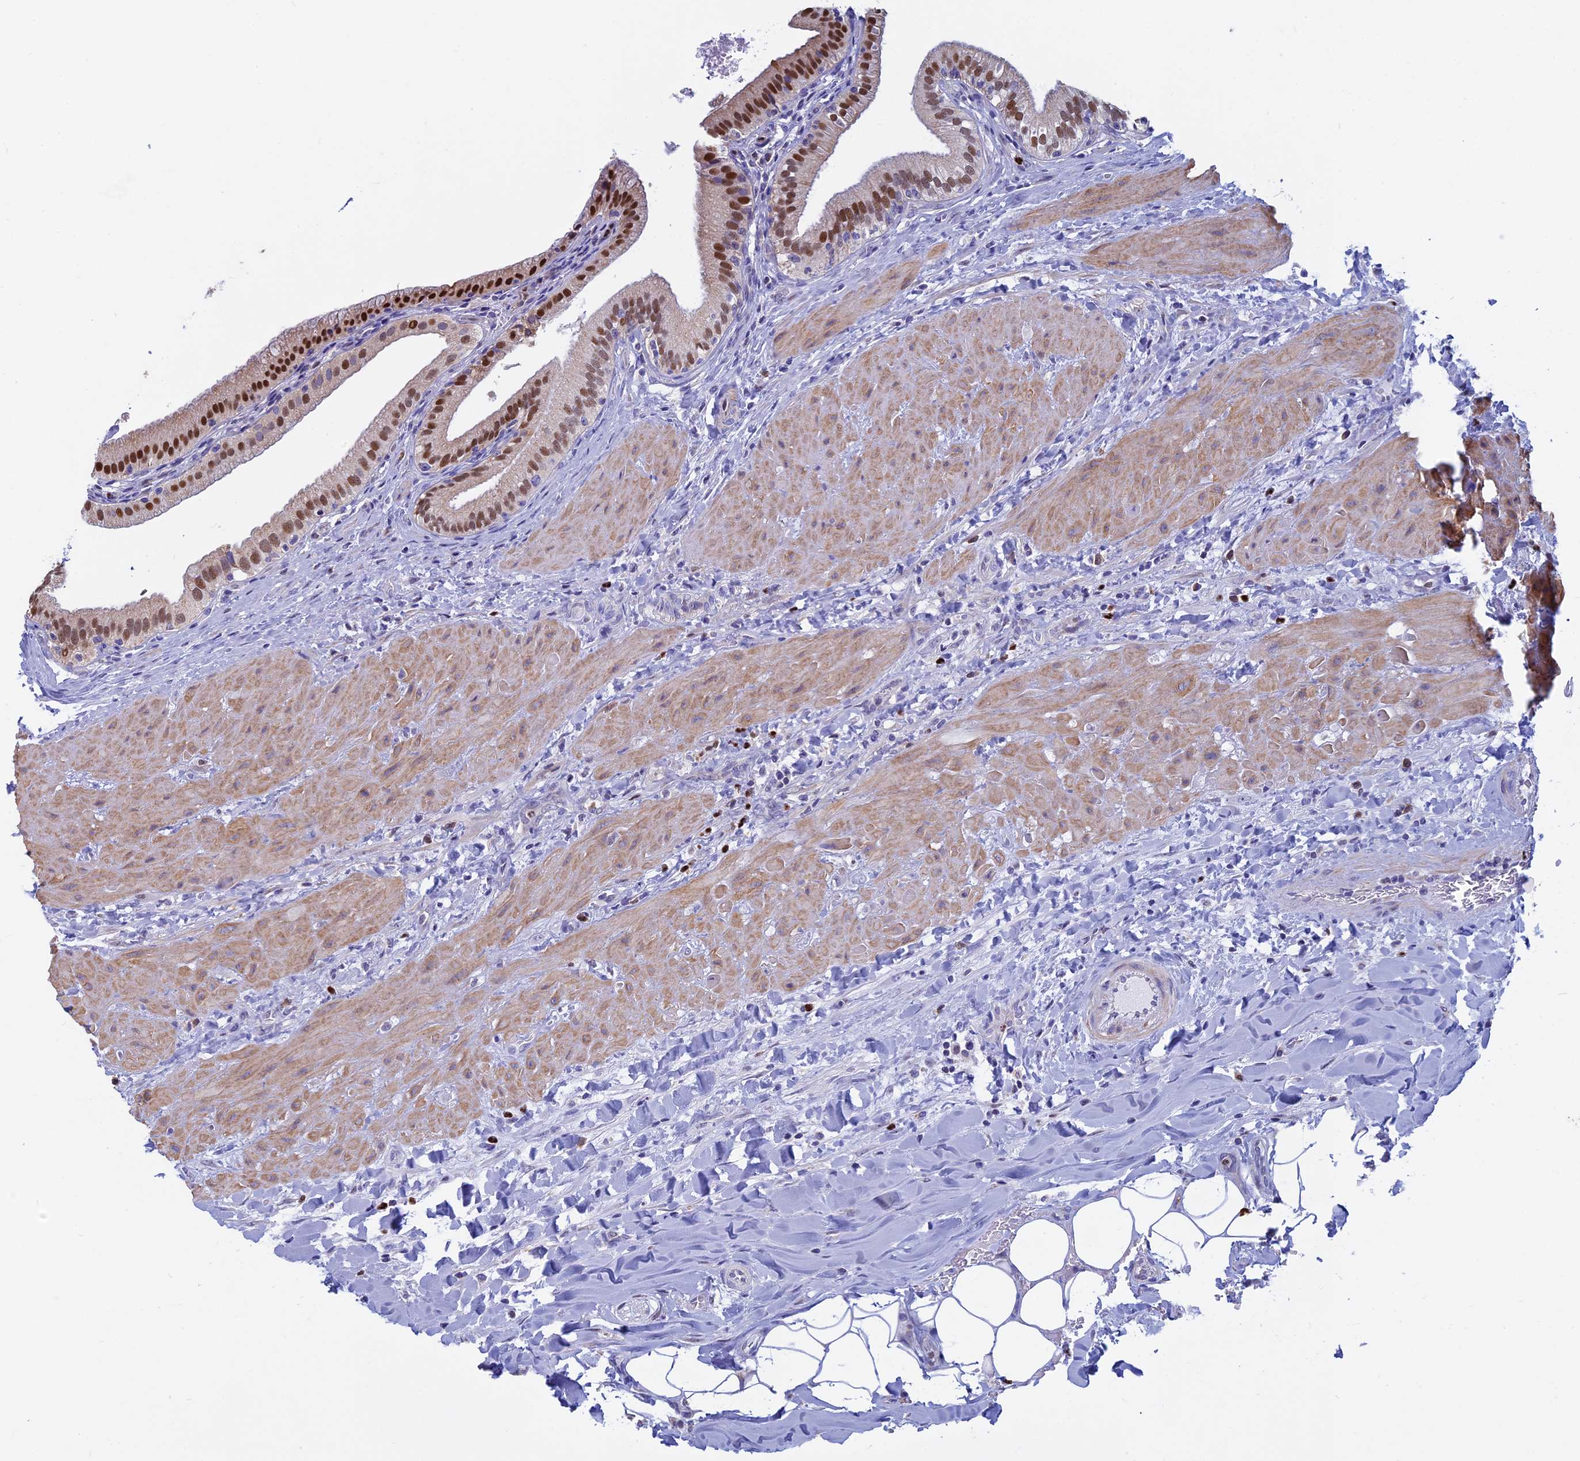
{"staining": {"intensity": "moderate", "quantity": "25%-75%", "location": "nuclear"}, "tissue": "gallbladder", "cell_type": "Glandular cells", "image_type": "normal", "snomed": [{"axis": "morphology", "description": "Normal tissue, NOS"}, {"axis": "topography", "description": "Gallbladder"}], "caption": "Glandular cells show medium levels of moderate nuclear staining in approximately 25%-75% of cells in unremarkable human gallbladder.", "gene": "ACSS1", "patient": {"sex": "male", "age": 24}}